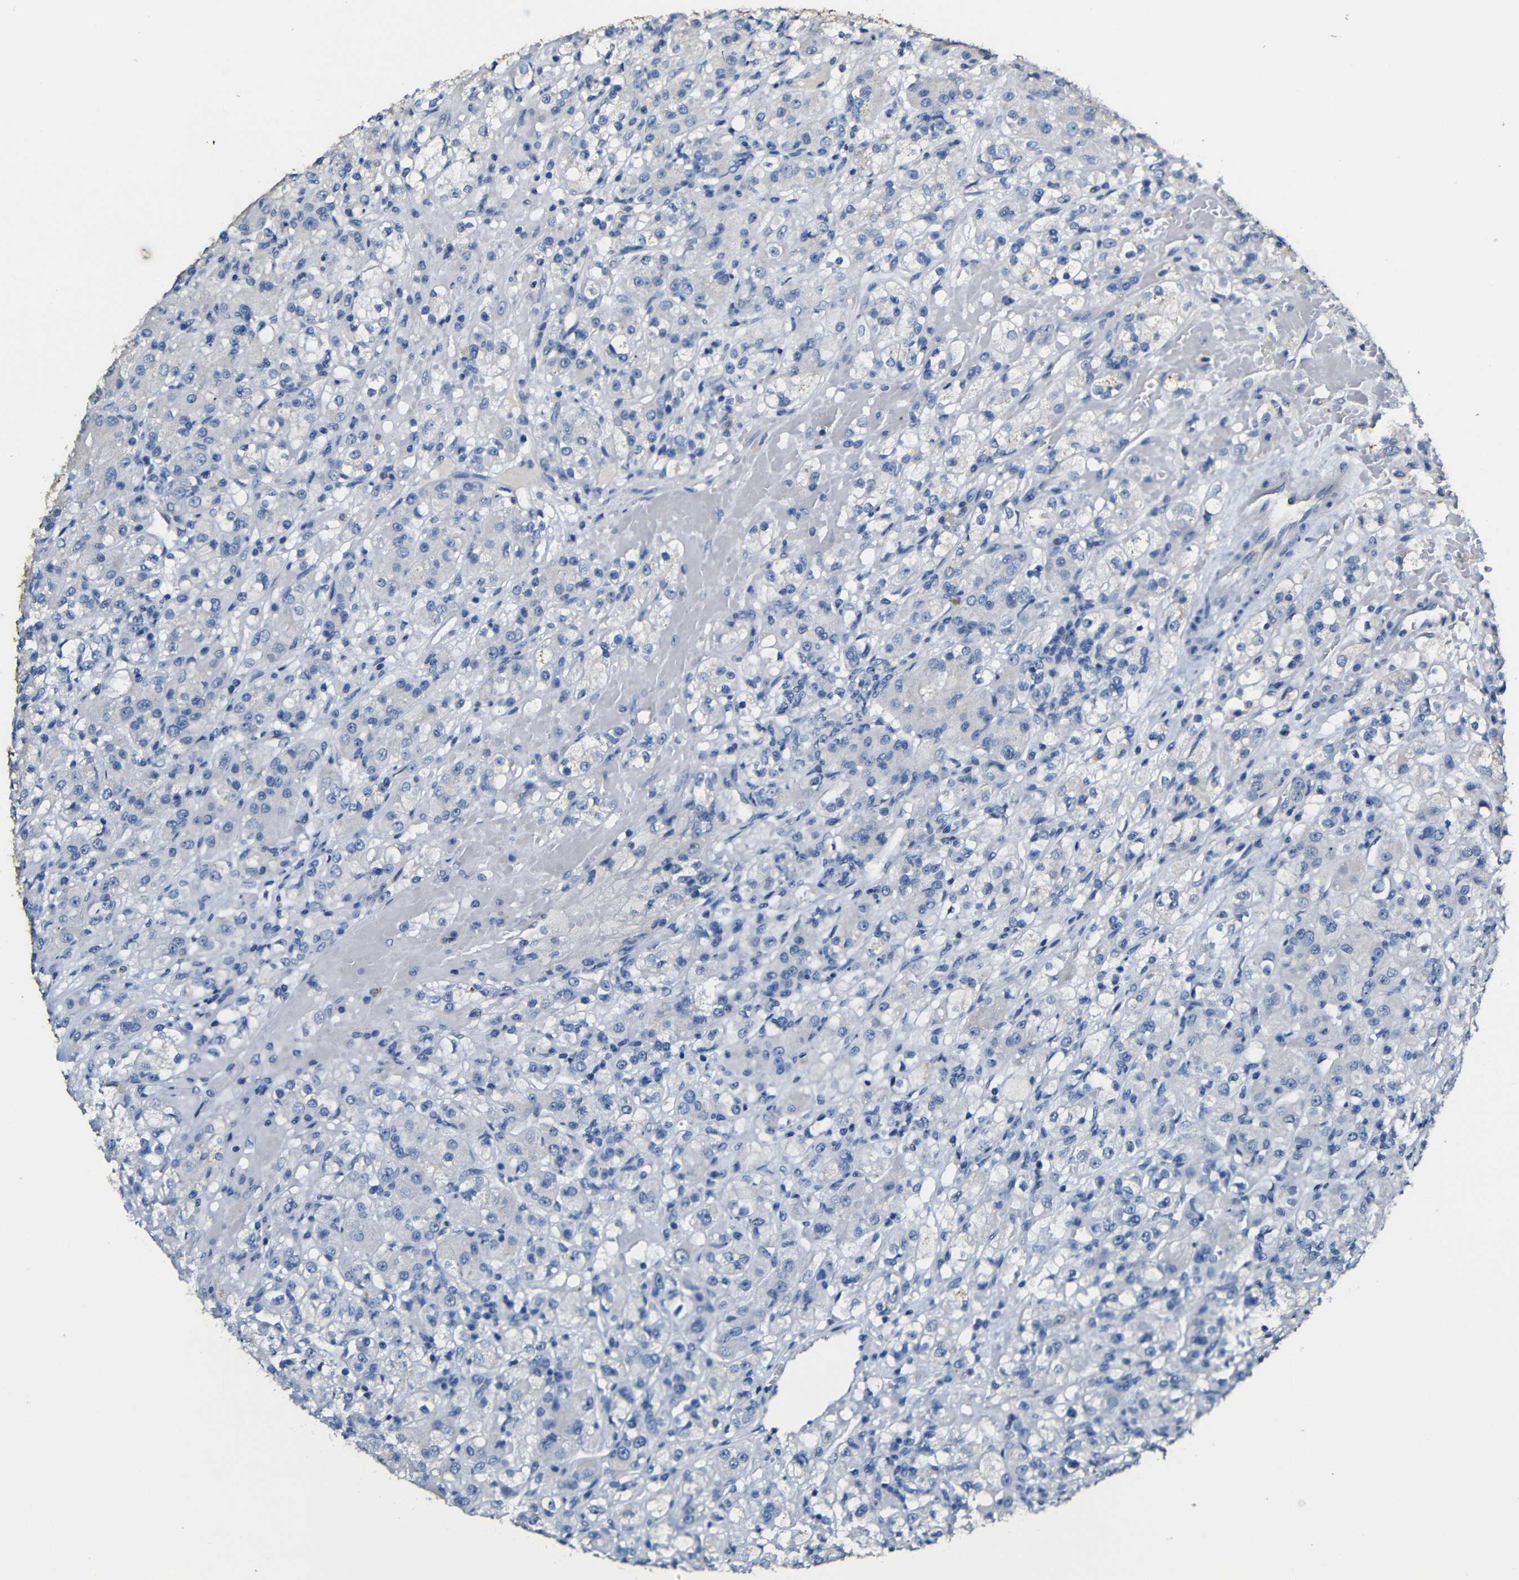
{"staining": {"intensity": "negative", "quantity": "none", "location": "none"}, "tissue": "renal cancer", "cell_type": "Tumor cells", "image_type": "cancer", "snomed": [{"axis": "morphology", "description": "Normal tissue, NOS"}, {"axis": "morphology", "description": "Adenocarcinoma, NOS"}, {"axis": "topography", "description": "Kidney"}], "caption": "Immunohistochemistry image of neoplastic tissue: human adenocarcinoma (renal) stained with DAB demonstrates no significant protein expression in tumor cells.", "gene": "ACKR2", "patient": {"sex": "male", "age": 61}}